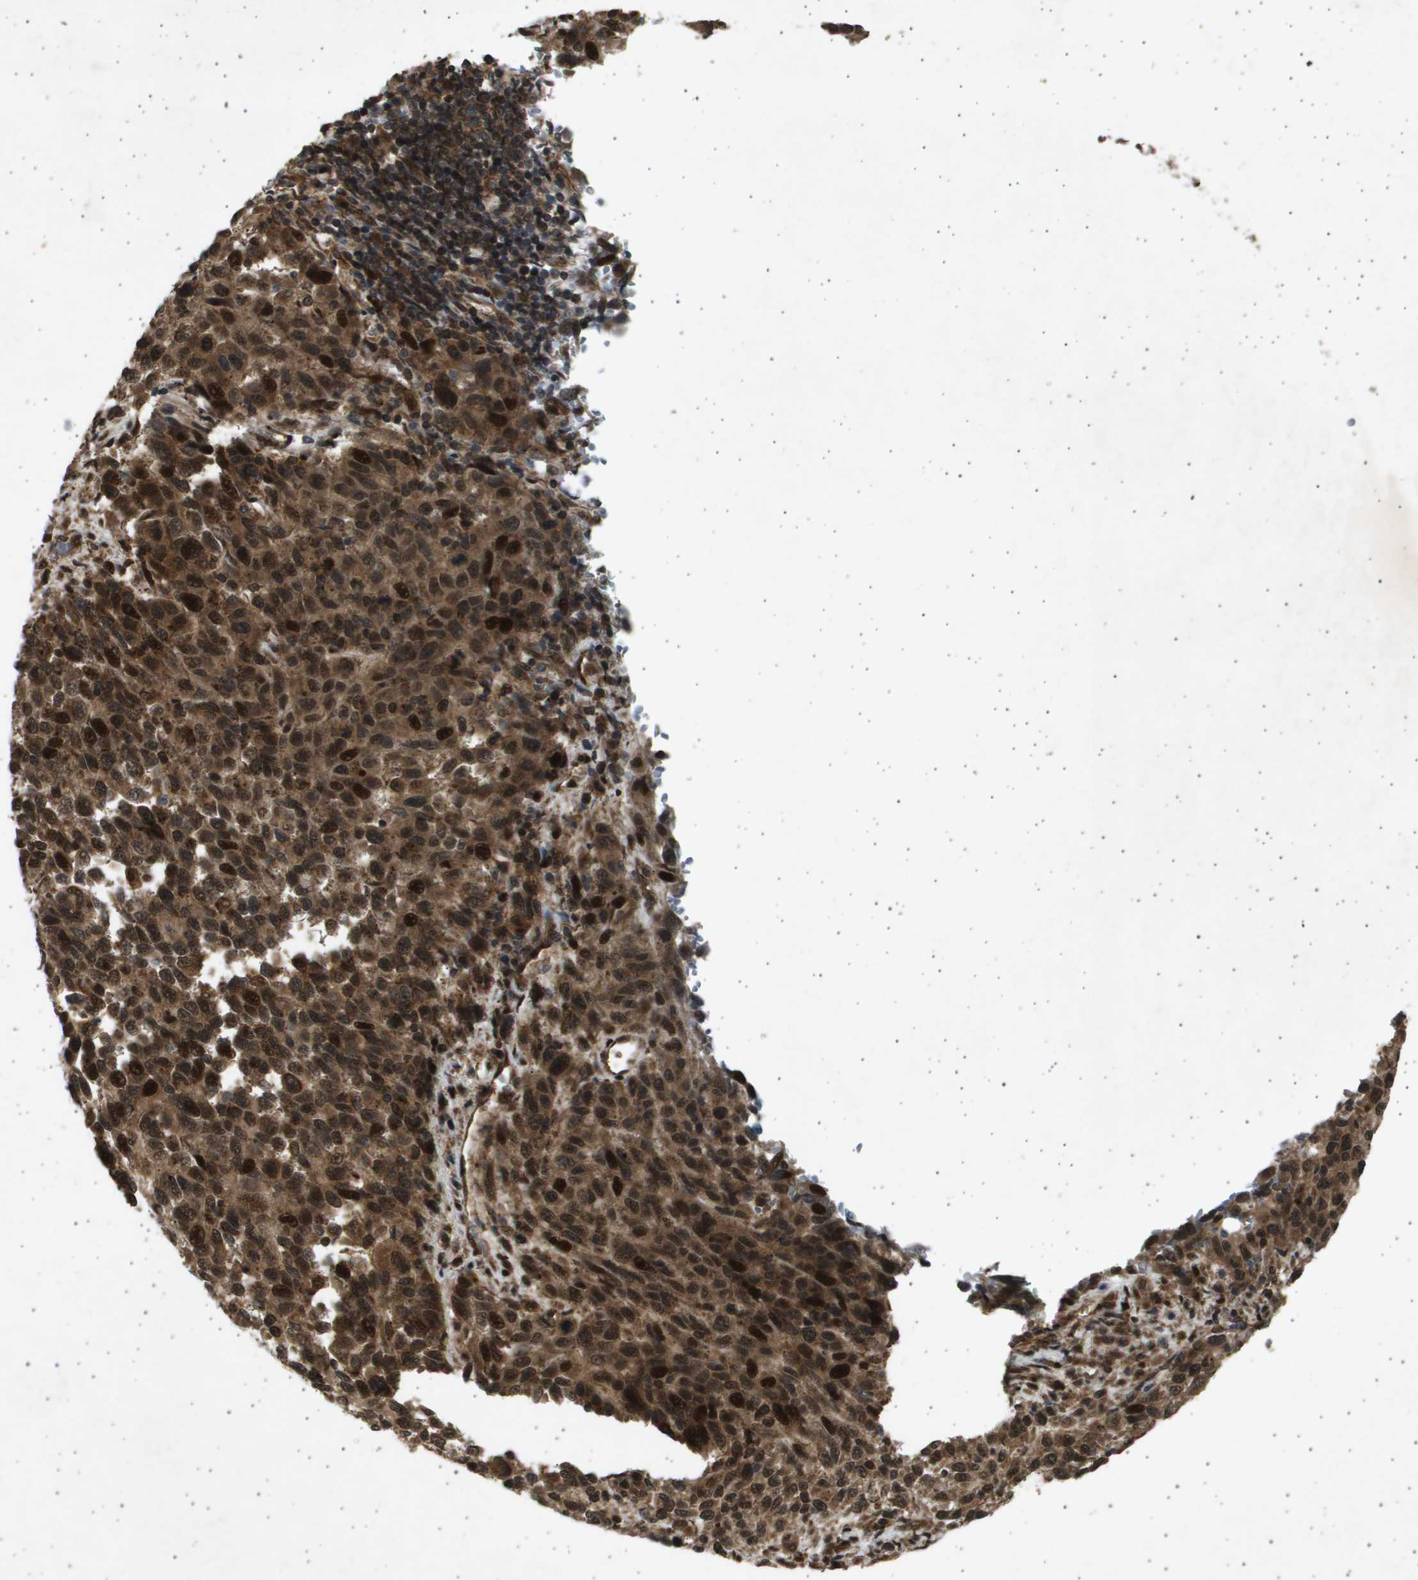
{"staining": {"intensity": "strong", "quantity": ">75%", "location": "cytoplasmic/membranous,nuclear"}, "tissue": "melanoma", "cell_type": "Tumor cells", "image_type": "cancer", "snomed": [{"axis": "morphology", "description": "Malignant melanoma, Metastatic site"}, {"axis": "topography", "description": "Lymph node"}], "caption": "This is a micrograph of immunohistochemistry staining of malignant melanoma (metastatic site), which shows strong expression in the cytoplasmic/membranous and nuclear of tumor cells.", "gene": "TNRC6A", "patient": {"sex": "male", "age": 61}}